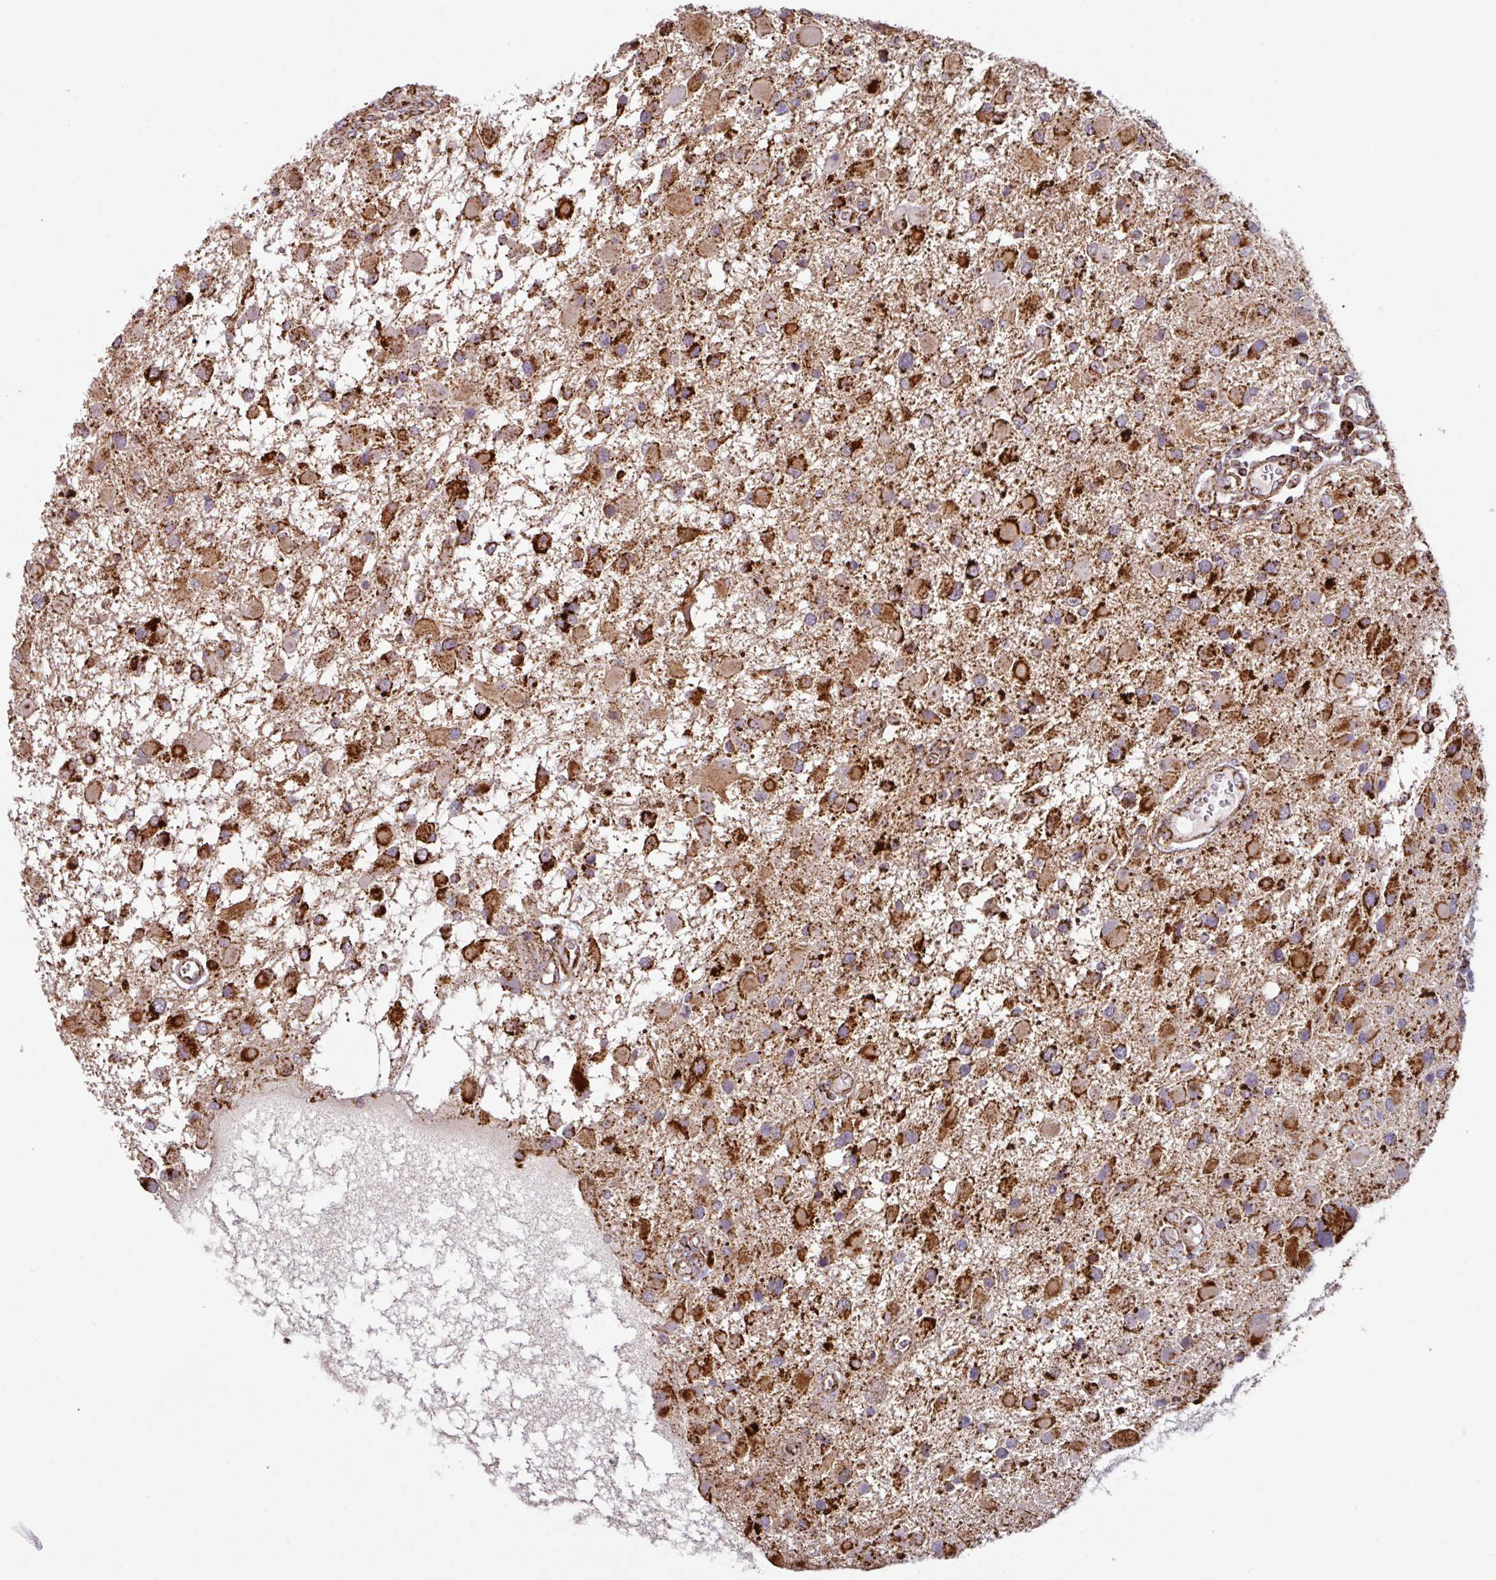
{"staining": {"intensity": "strong", "quantity": ">75%", "location": "cytoplasmic/membranous"}, "tissue": "glioma", "cell_type": "Tumor cells", "image_type": "cancer", "snomed": [{"axis": "morphology", "description": "Glioma, malignant, High grade"}, {"axis": "topography", "description": "Brain"}], "caption": "Immunohistochemistry (IHC) (DAB) staining of human malignant high-grade glioma reveals strong cytoplasmic/membranous protein staining in about >75% of tumor cells. (Stains: DAB in brown, nuclei in blue, Microscopy: brightfield microscopy at high magnification).", "gene": "TRAP1", "patient": {"sex": "male", "age": 53}}